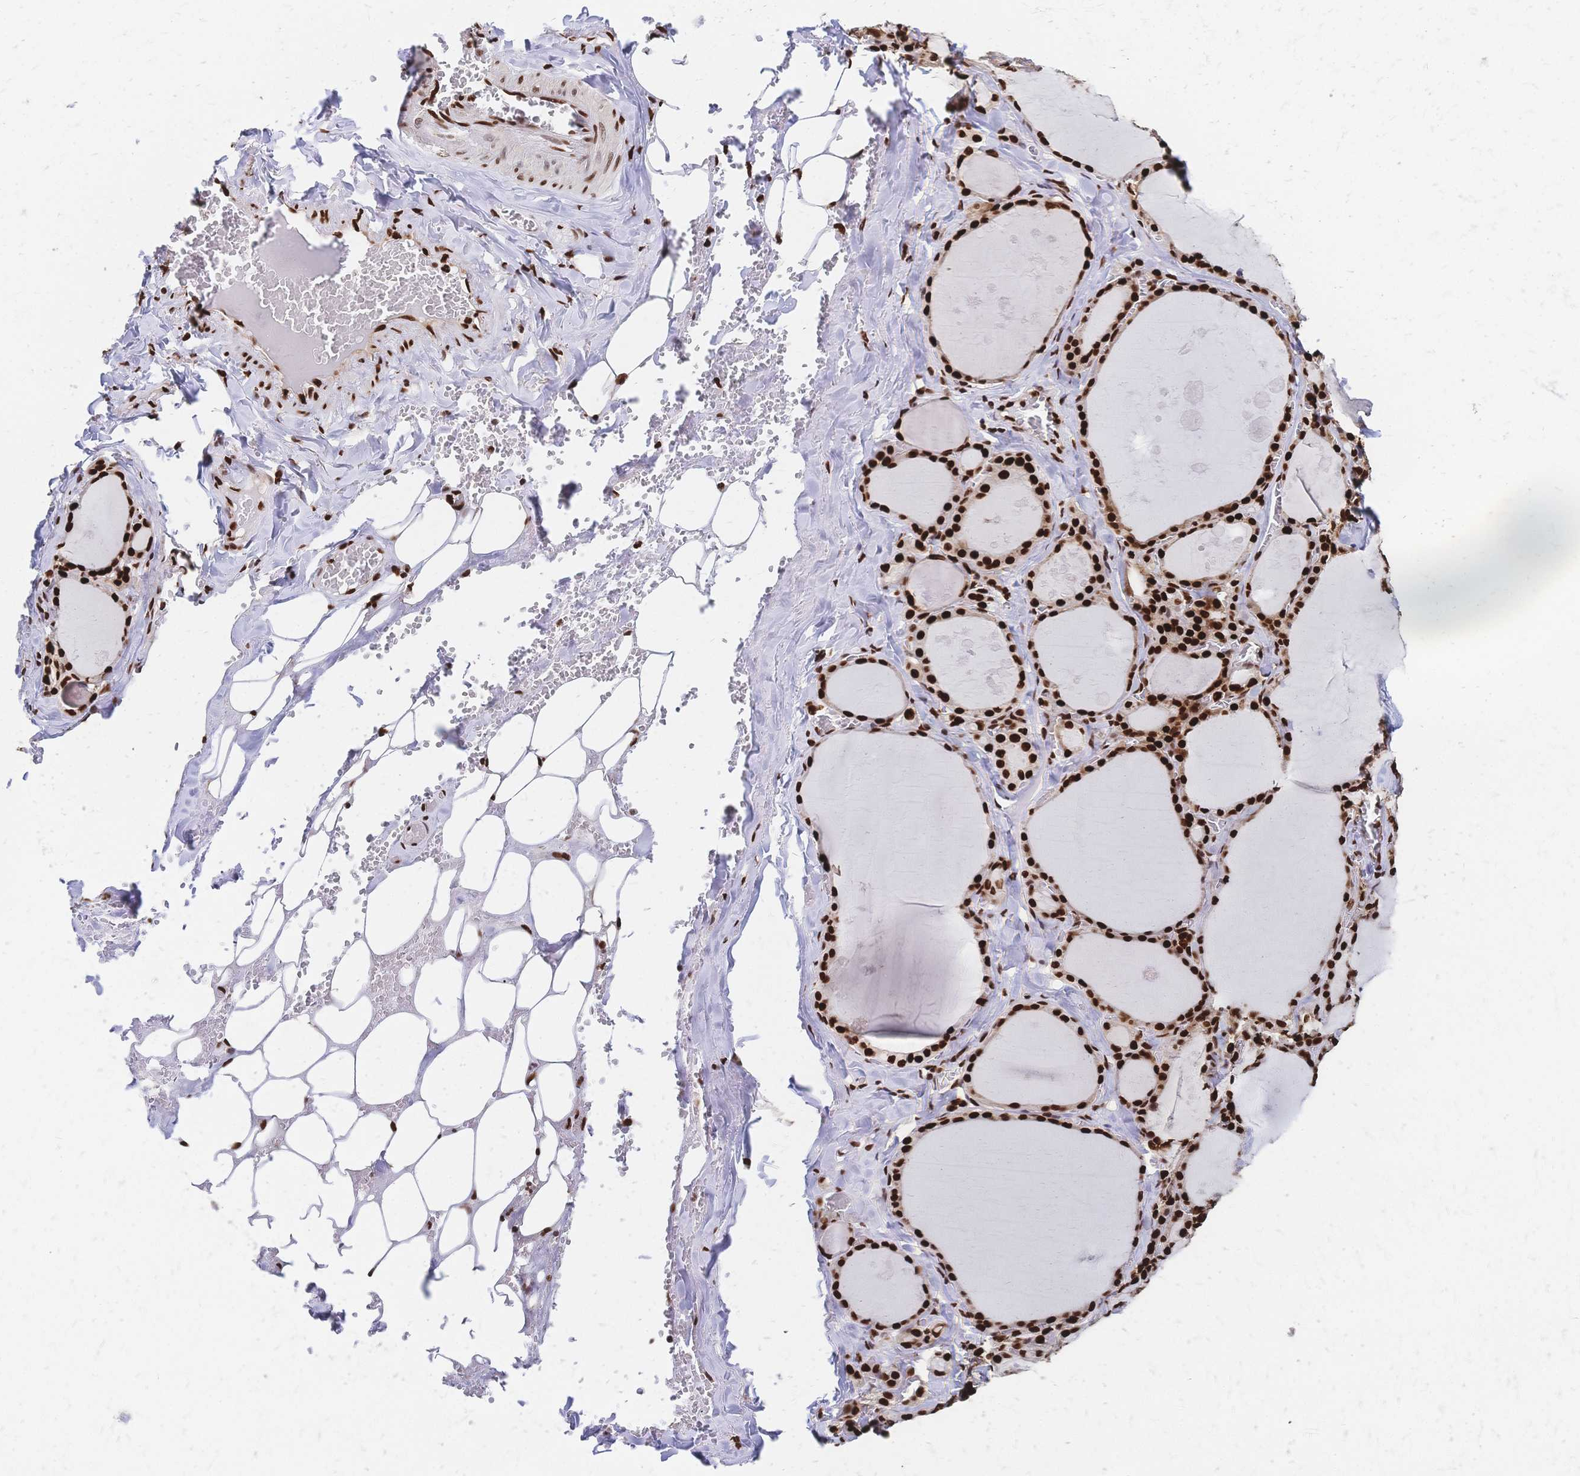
{"staining": {"intensity": "strong", "quantity": ">75%", "location": "nuclear"}, "tissue": "thyroid gland", "cell_type": "Glandular cells", "image_type": "normal", "snomed": [{"axis": "morphology", "description": "Normal tissue, NOS"}, {"axis": "topography", "description": "Thyroid gland"}], "caption": "Protein expression analysis of normal human thyroid gland reveals strong nuclear staining in about >75% of glandular cells. The protein is stained brown, and the nuclei are stained in blue (DAB IHC with brightfield microscopy, high magnification).", "gene": "HDGF", "patient": {"sex": "male", "age": 56}}